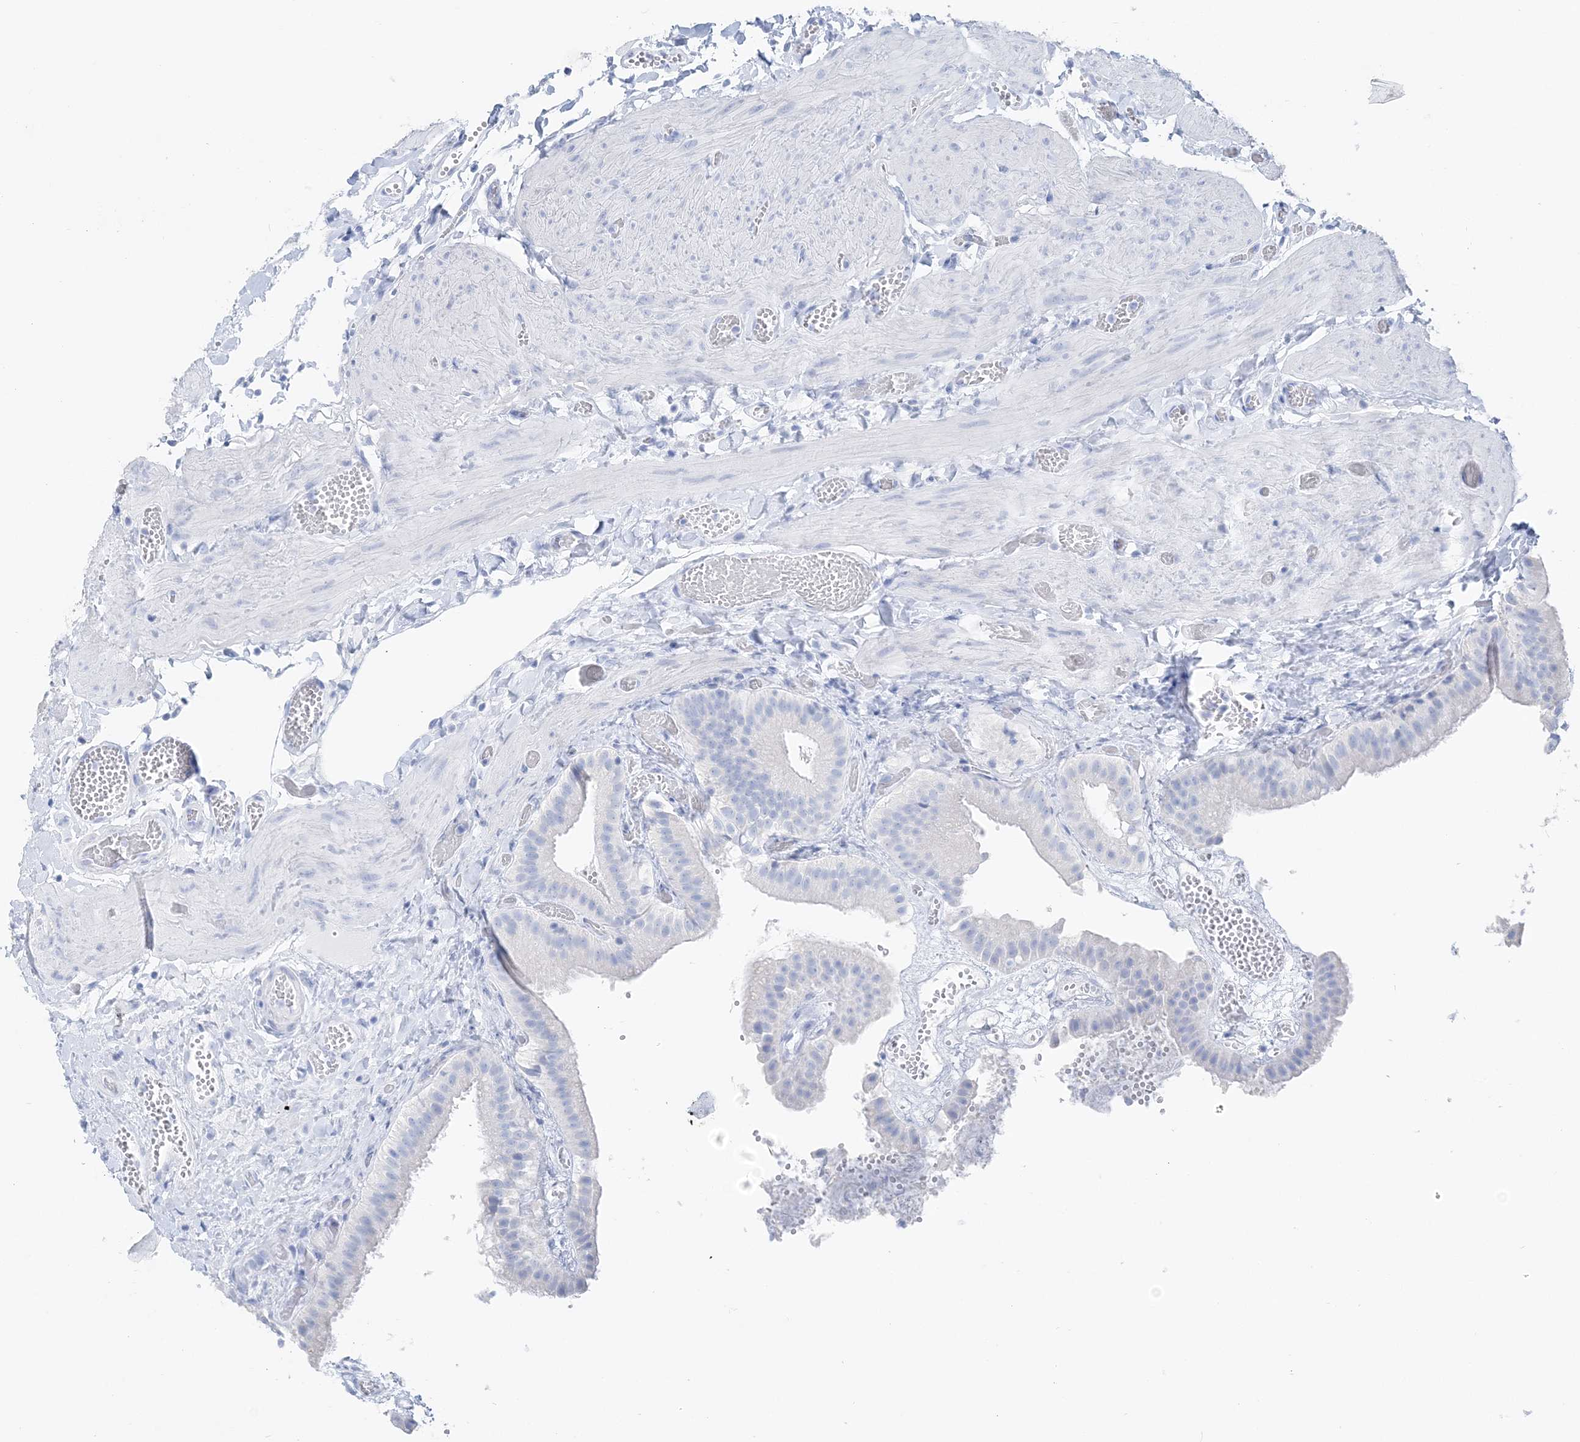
{"staining": {"intensity": "negative", "quantity": "none", "location": "none"}, "tissue": "gallbladder", "cell_type": "Glandular cells", "image_type": "normal", "snomed": [{"axis": "morphology", "description": "Normal tissue, NOS"}, {"axis": "topography", "description": "Gallbladder"}], "caption": "Immunohistochemistry (IHC) histopathology image of unremarkable gallbladder stained for a protein (brown), which reveals no positivity in glandular cells. (DAB (3,3'-diaminobenzidine) IHC visualized using brightfield microscopy, high magnification).", "gene": "TSPYL6", "patient": {"sex": "female", "age": 64}}